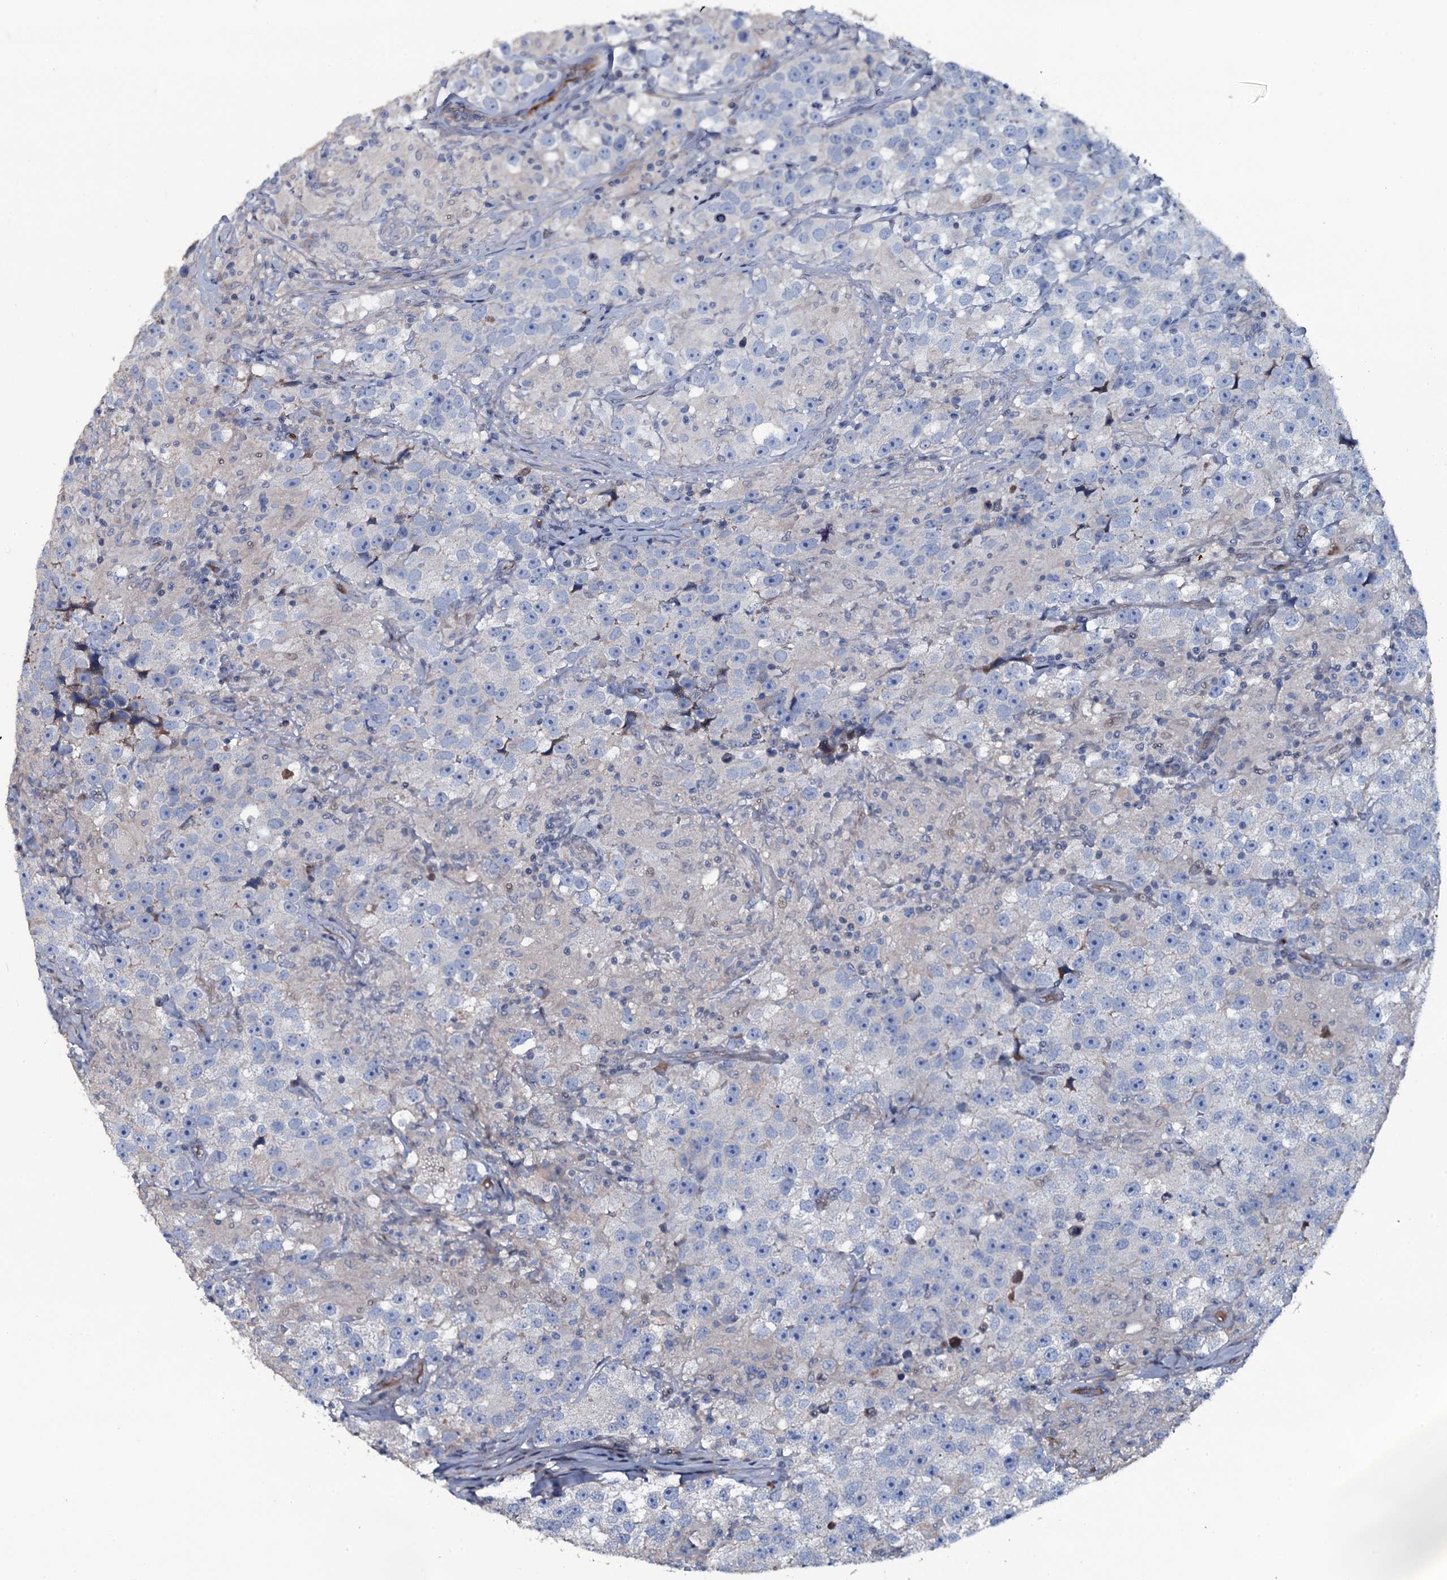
{"staining": {"intensity": "negative", "quantity": "none", "location": "none"}, "tissue": "testis cancer", "cell_type": "Tumor cells", "image_type": "cancer", "snomed": [{"axis": "morphology", "description": "Seminoma, NOS"}, {"axis": "topography", "description": "Testis"}], "caption": "An immunohistochemistry (IHC) image of testis seminoma is shown. There is no staining in tumor cells of testis seminoma.", "gene": "LYG2", "patient": {"sex": "male", "age": 46}}